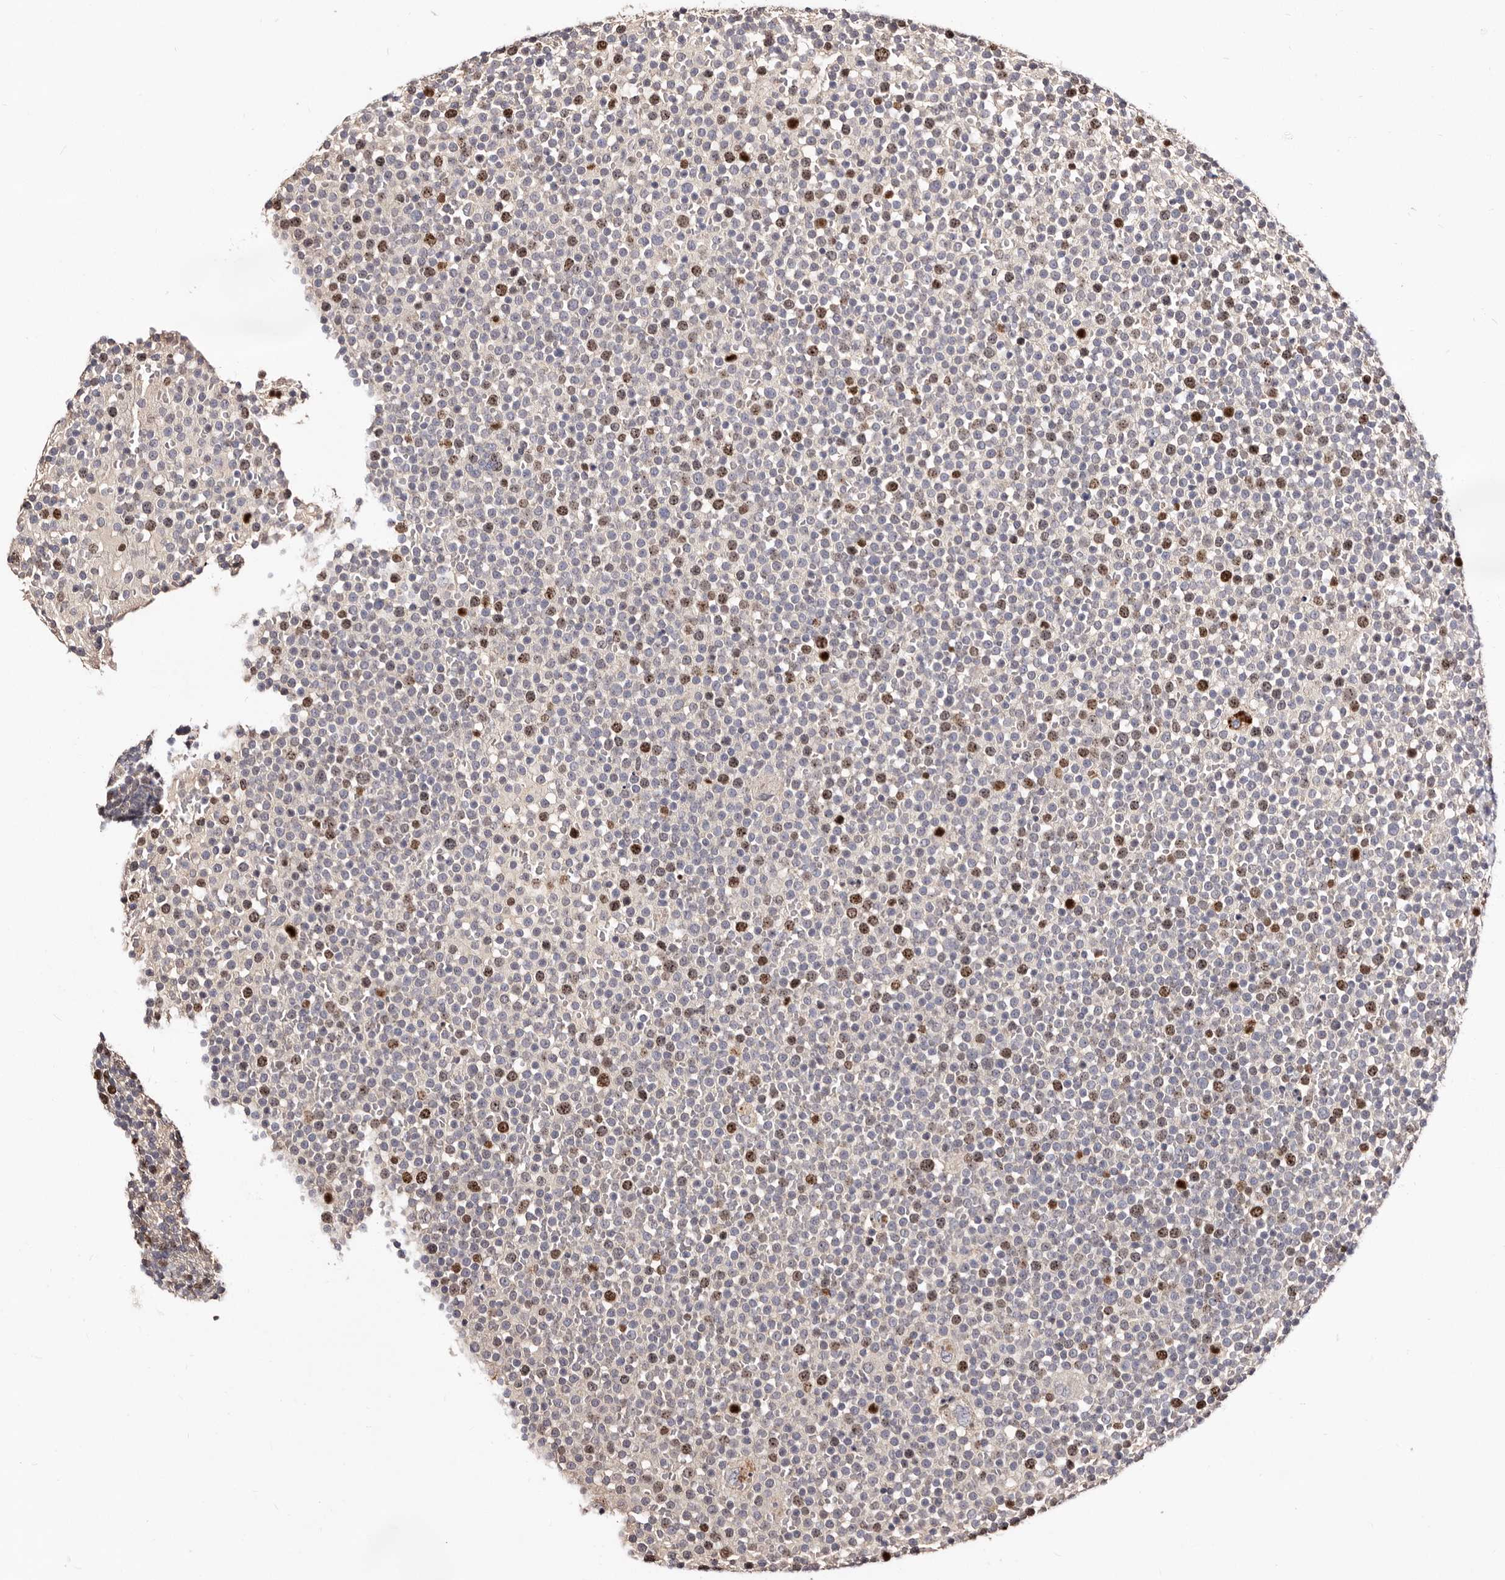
{"staining": {"intensity": "moderate", "quantity": "25%-75%", "location": "nuclear"}, "tissue": "lymphoma", "cell_type": "Tumor cells", "image_type": "cancer", "snomed": [{"axis": "morphology", "description": "Malignant lymphoma, non-Hodgkin's type, High grade"}, {"axis": "topography", "description": "Lymph node"}], "caption": "This is a micrograph of IHC staining of malignant lymphoma, non-Hodgkin's type (high-grade), which shows moderate staining in the nuclear of tumor cells.", "gene": "CDCA8", "patient": {"sex": "male", "age": 61}}